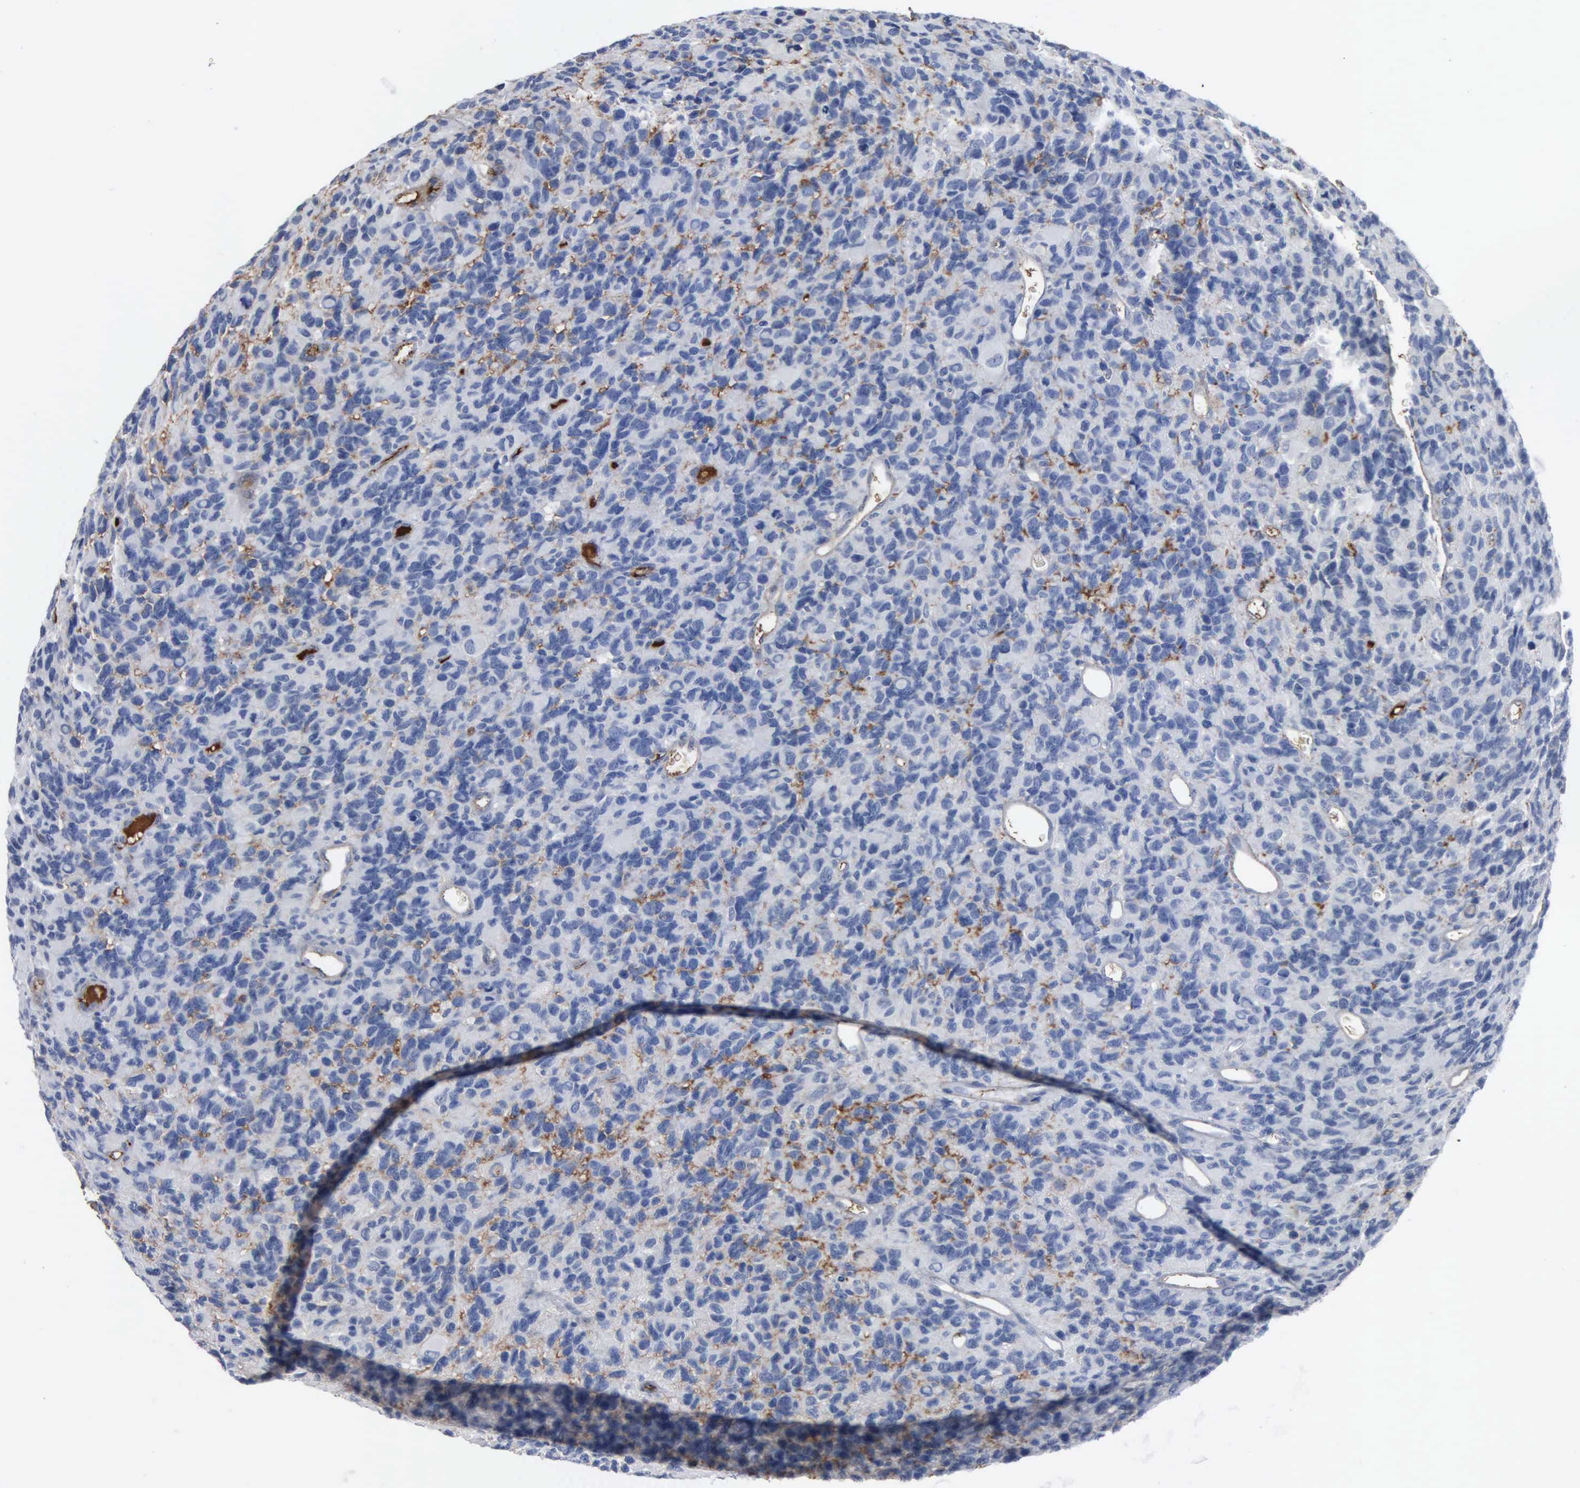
{"staining": {"intensity": "negative", "quantity": "none", "location": "none"}, "tissue": "glioma", "cell_type": "Tumor cells", "image_type": "cancer", "snomed": [{"axis": "morphology", "description": "Glioma, malignant, High grade"}, {"axis": "topography", "description": "Brain"}], "caption": "This is an immunohistochemistry (IHC) photomicrograph of human glioma. There is no expression in tumor cells.", "gene": "FN1", "patient": {"sex": "male", "age": 77}}